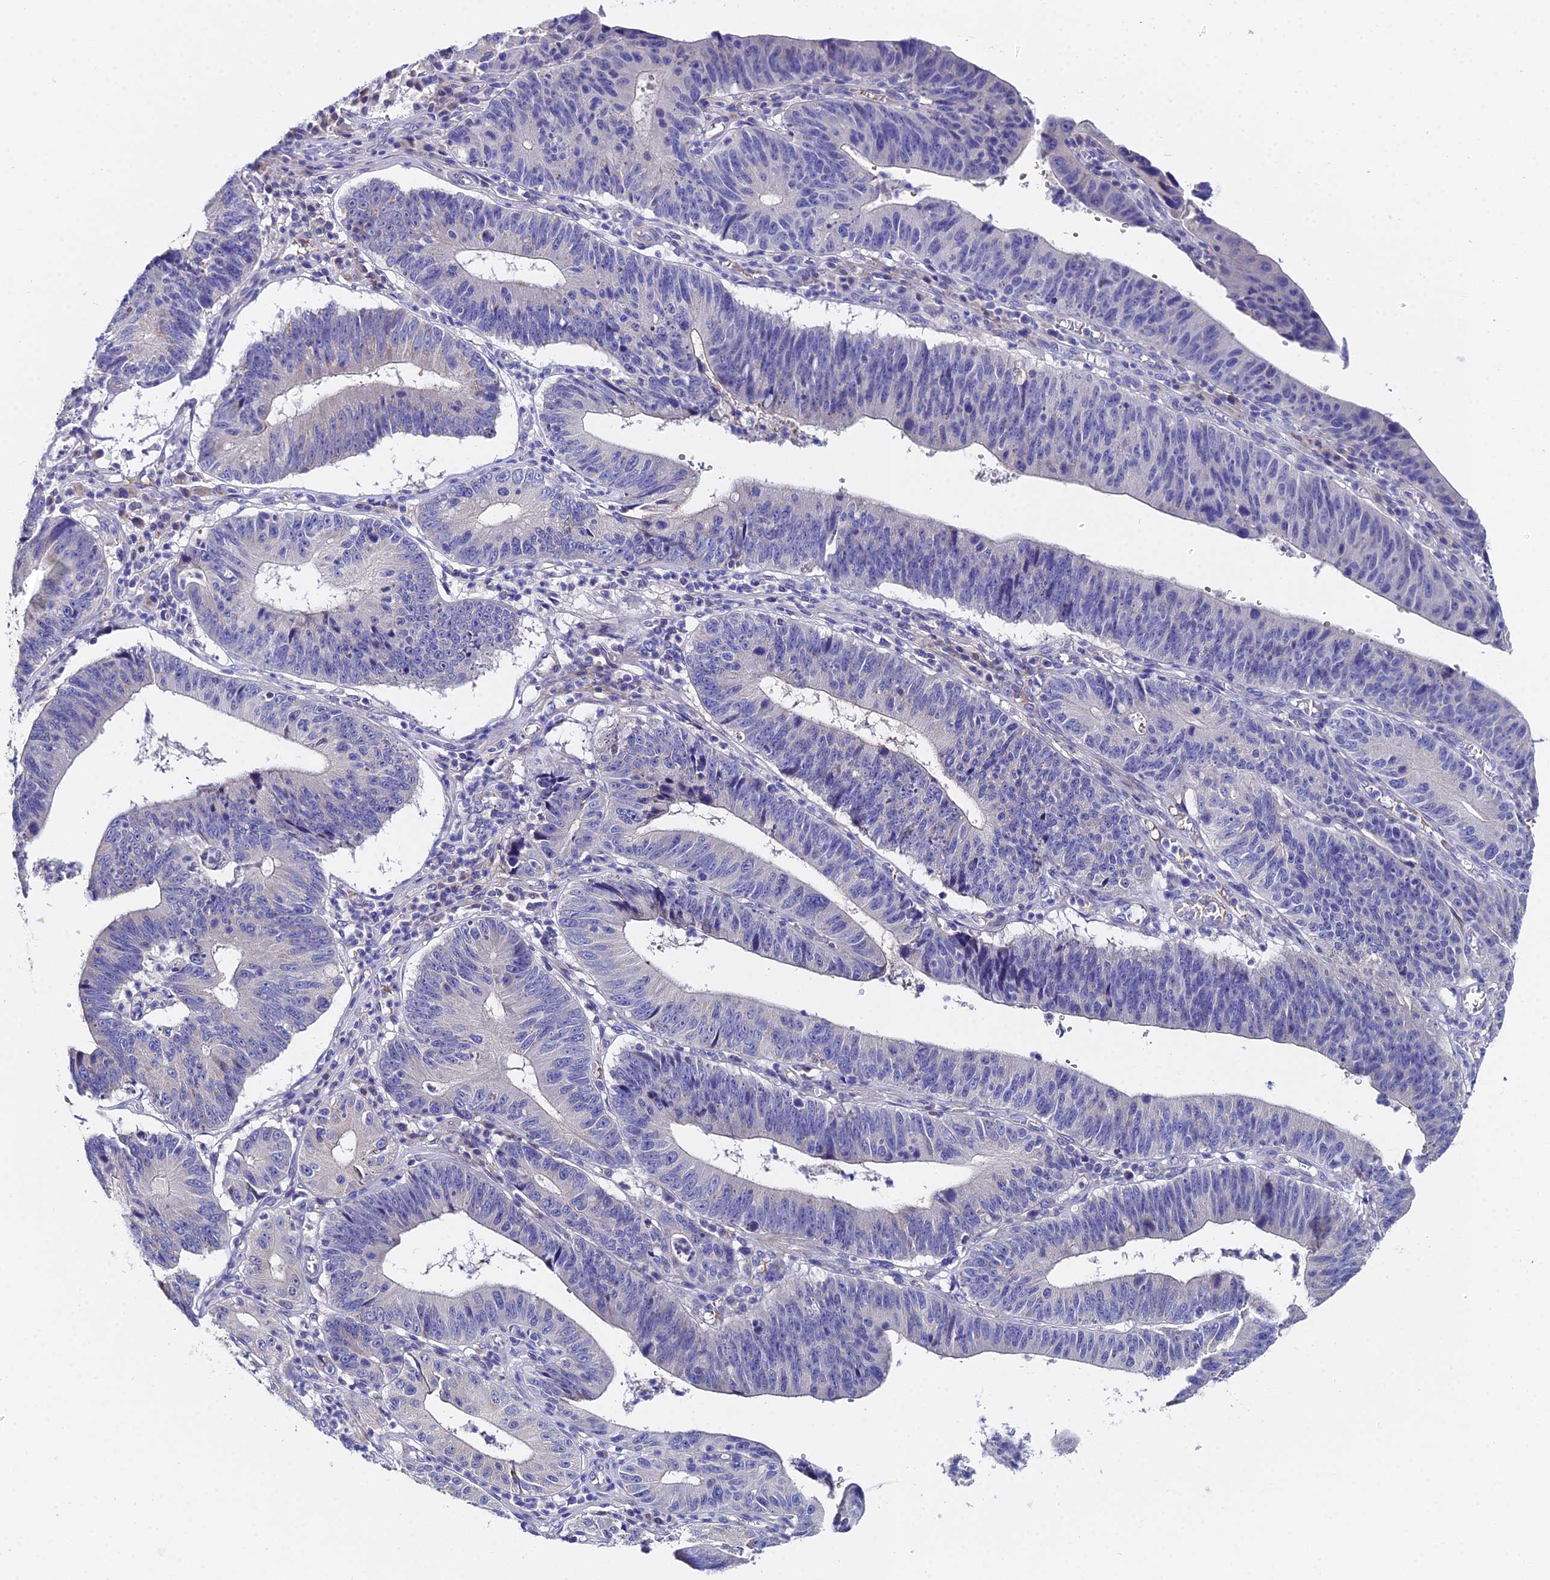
{"staining": {"intensity": "negative", "quantity": "none", "location": "none"}, "tissue": "stomach cancer", "cell_type": "Tumor cells", "image_type": "cancer", "snomed": [{"axis": "morphology", "description": "Adenocarcinoma, NOS"}, {"axis": "topography", "description": "Stomach"}], "caption": "IHC of human stomach cancer exhibits no positivity in tumor cells. (DAB (3,3'-diaminobenzidine) immunohistochemistry, high magnification).", "gene": "UBE2L3", "patient": {"sex": "male", "age": 59}}